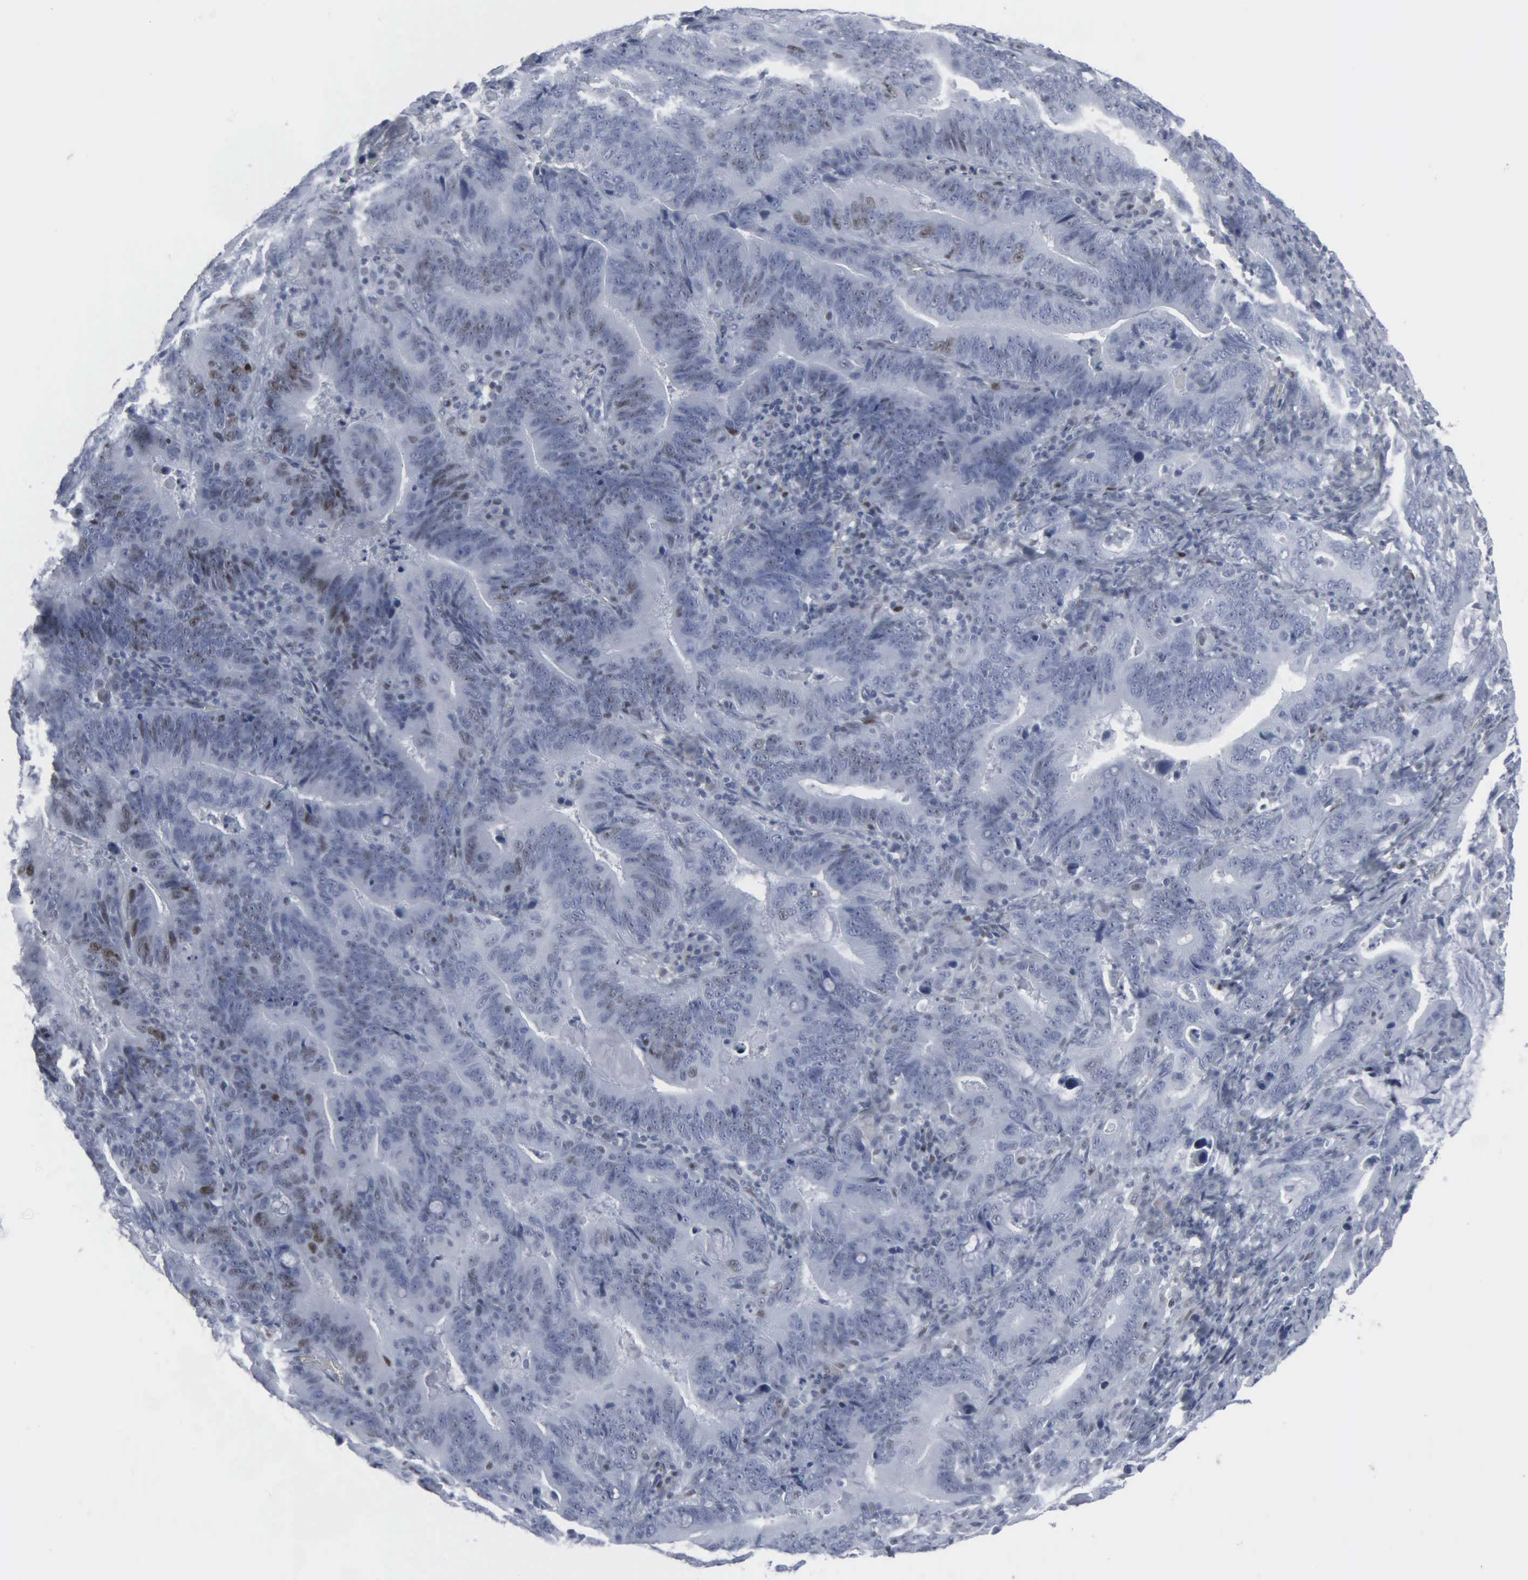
{"staining": {"intensity": "negative", "quantity": "none", "location": "none"}, "tissue": "stomach cancer", "cell_type": "Tumor cells", "image_type": "cancer", "snomed": [{"axis": "morphology", "description": "Adenocarcinoma, NOS"}, {"axis": "topography", "description": "Stomach, upper"}], "caption": "This photomicrograph is of stomach cancer stained with immunohistochemistry (IHC) to label a protein in brown with the nuclei are counter-stained blue. There is no expression in tumor cells.", "gene": "CCND3", "patient": {"sex": "male", "age": 63}}